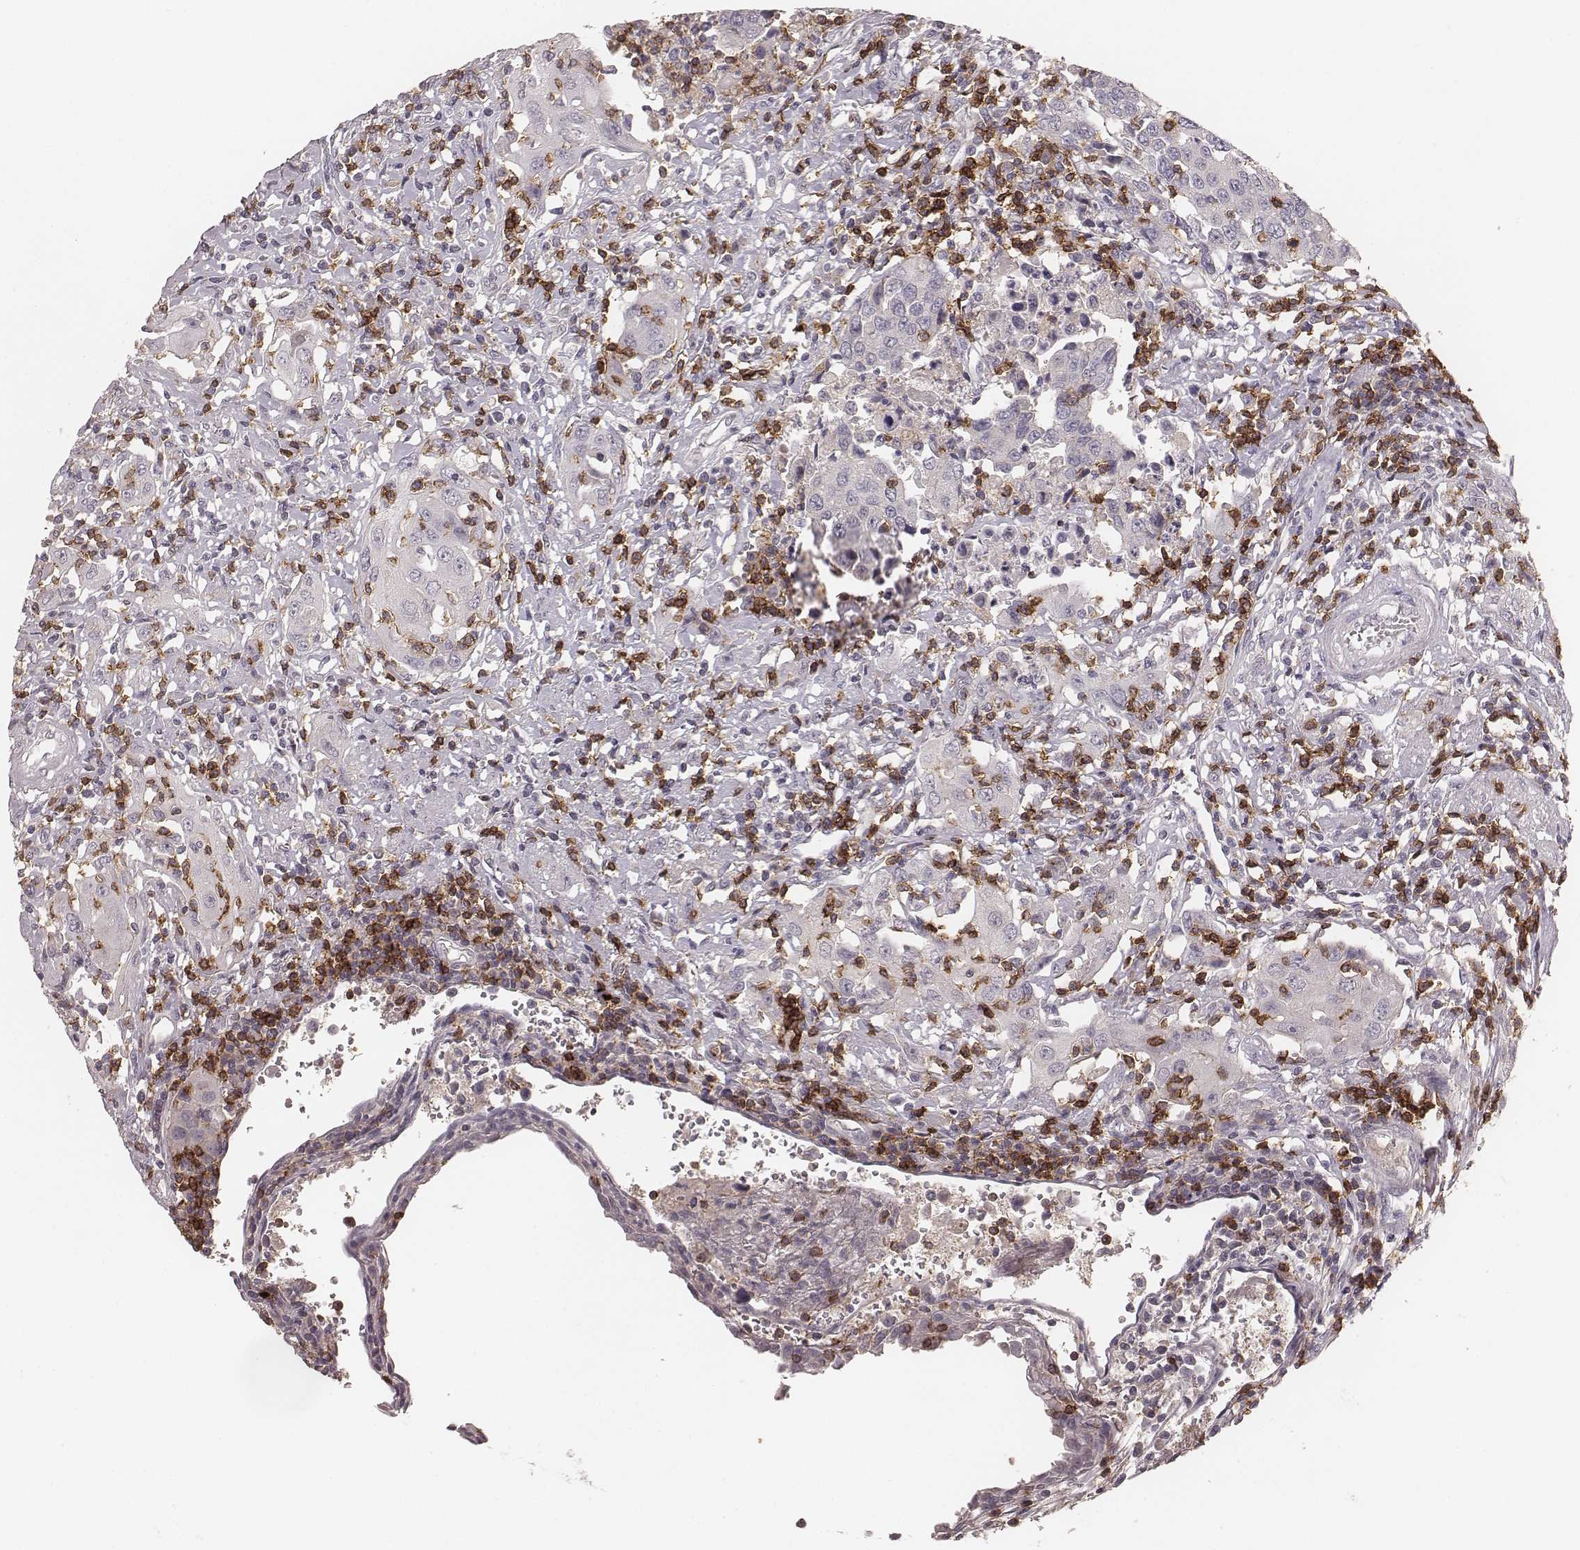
{"staining": {"intensity": "negative", "quantity": "none", "location": "none"}, "tissue": "urothelial cancer", "cell_type": "Tumor cells", "image_type": "cancer", "snomed": [{"axis": "morphology", "description": "Urothelial carcinoma, High grade"}, {"axis": "topography", "description": "Urinary bladder"}], "caption": "An IHC photomicrograph of high-grade urothelial carcinoma is shown. There is no staining in tumor cells of high-grade urothelial carcinoma.", "gene": "CD8A", "patient": {"sex": "female", "age": 85}}